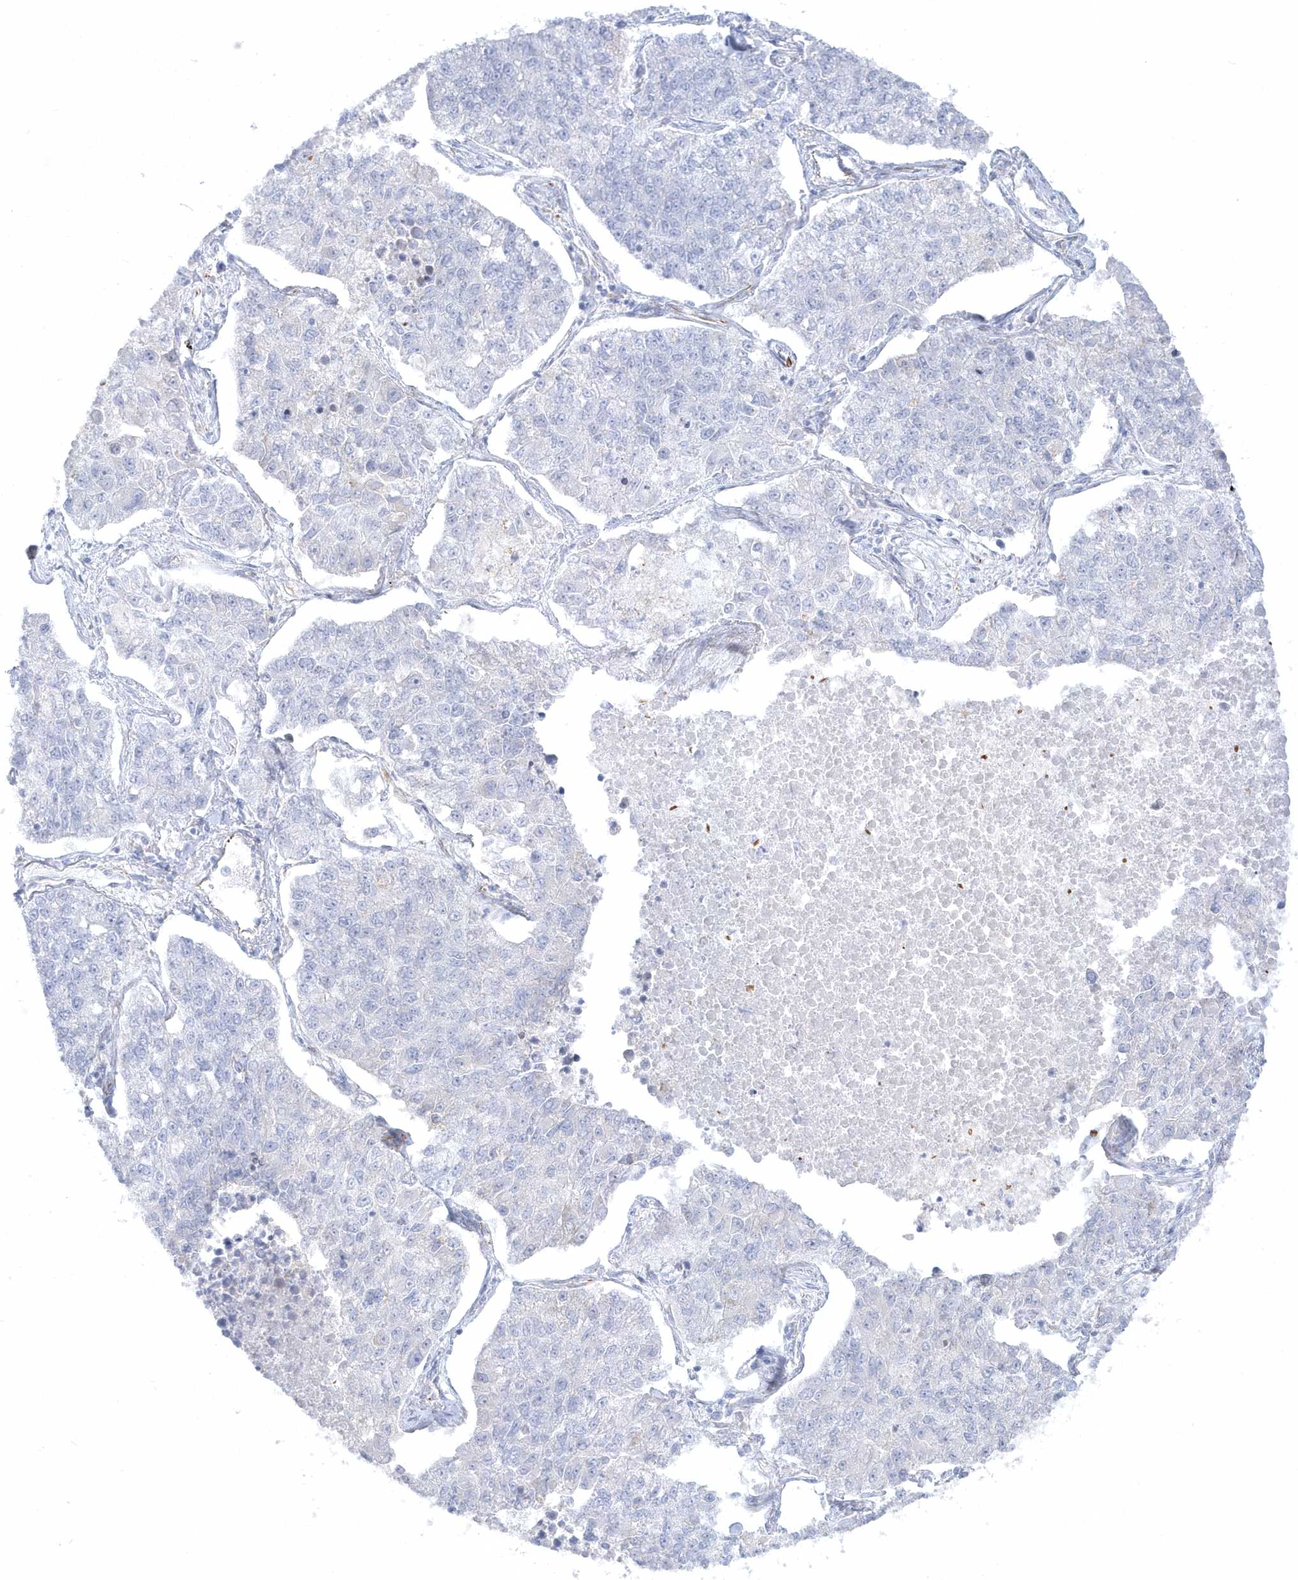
{"staining": {"intensity": "negative", "quantity": "none", "location": "none"}, "tissue": "lung cancer", "cell_type": "Tumor cells", "image_type": "cancer", "snomed": [{"axis": "morphology", "description": "Adenocarcinoma, NOS"}, {"axis": "topography", "description": "Lung"}], "caption": "This is a micrograph of IHC staining of lung cancer, which shows no expression in tumor cells.", "gene": "PPIL6", "patient": {"sex": "male", "age": 49}}